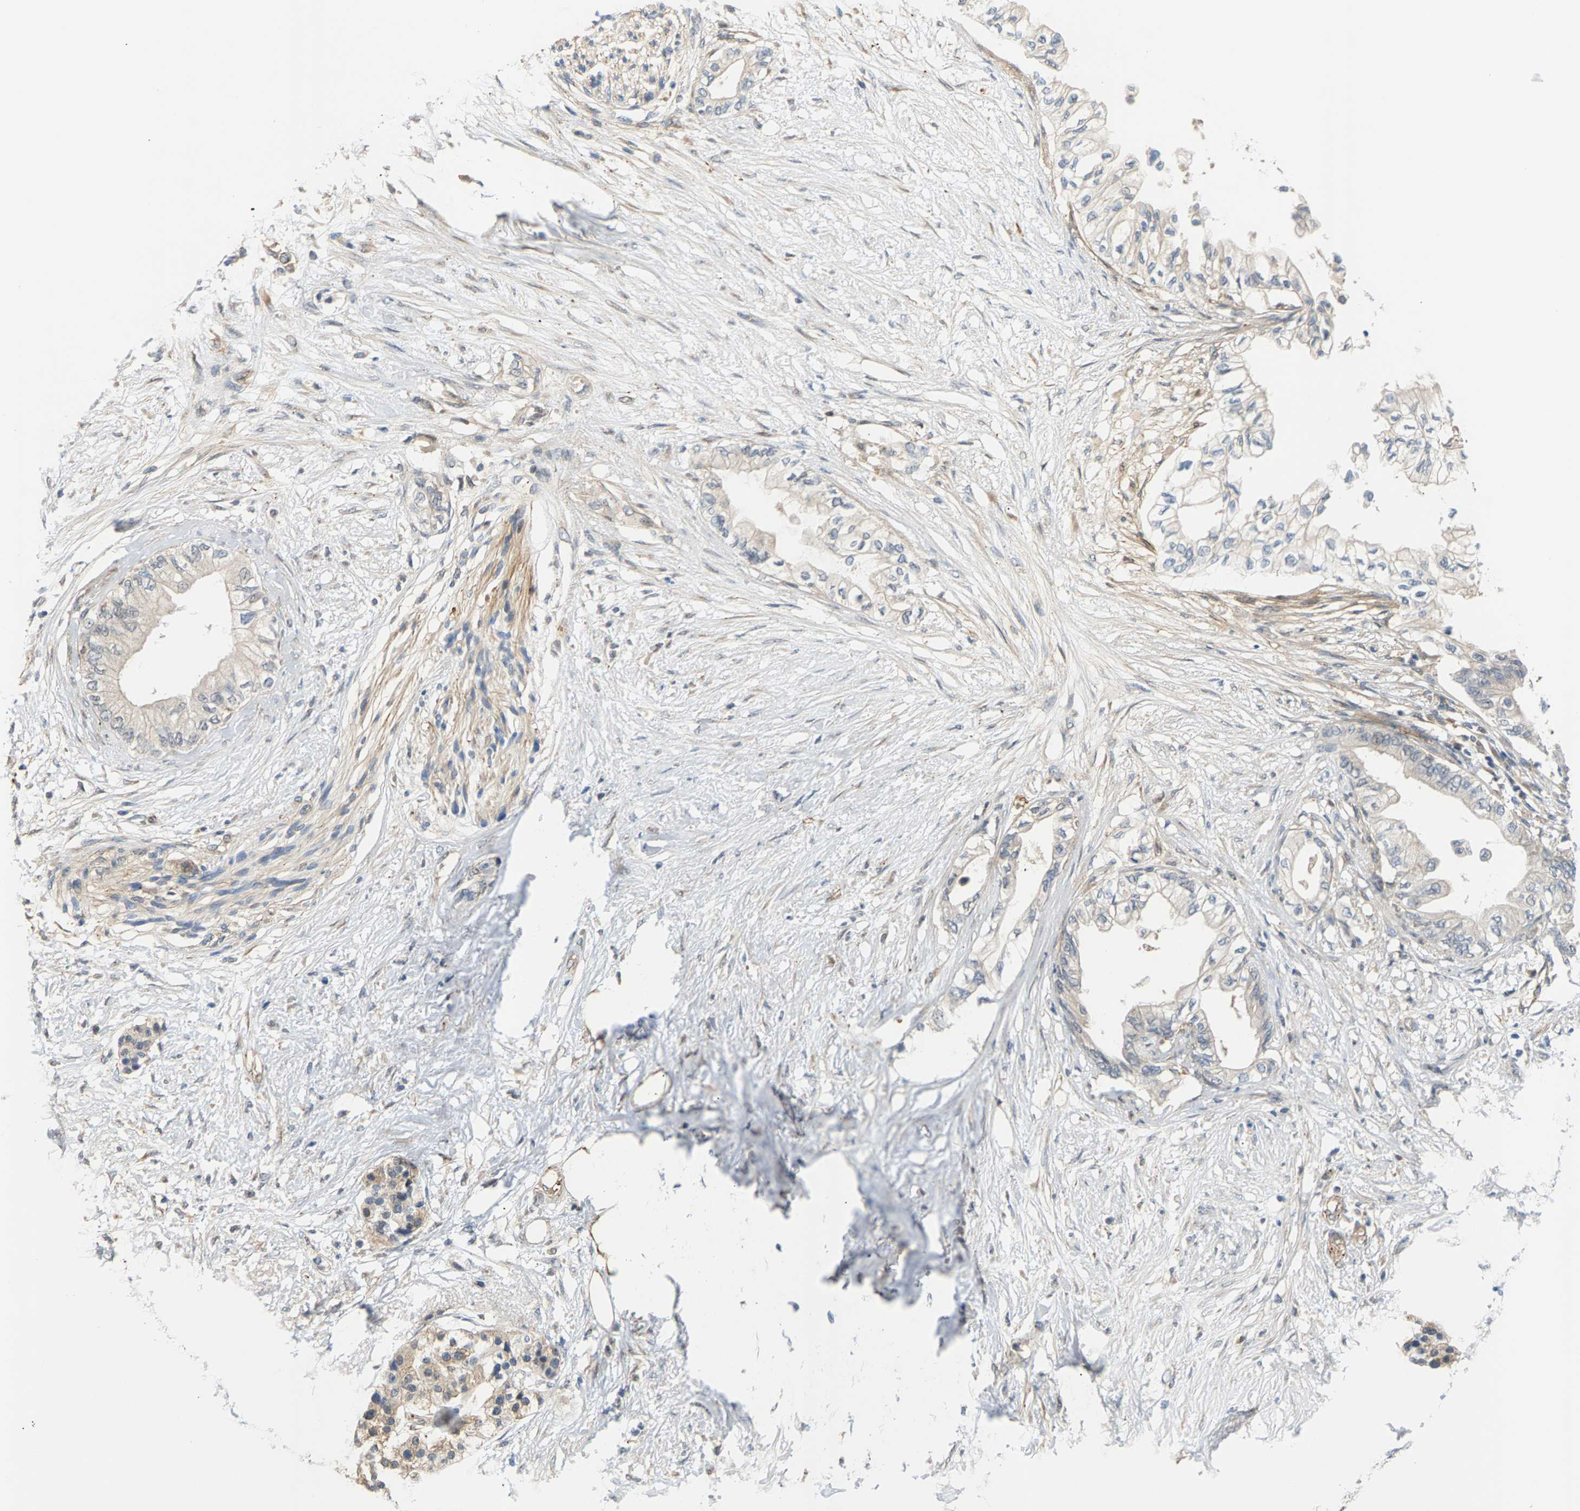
{"staining": {"intensity": "negative", "quantity": "none", "location": "none"}, "tissue": "pancreatic cancer", "cell_type": "Tumor cells", "image_type": "cancer", "snomed": [{"axis": "morphology", "description": "Normal tissue, NOS"}, {"axis": "morphology", "description": "Adenocarcinoma, NOS"}, {"axis": "topography", "description": "Pancreas"}, {"axis": "topography", "description": "Duodenum"}], "caption": "Pancreatic cancer (adenocarcinoma) stained for a protein using IHC demonstrates no staining tumor cells.", "gene": "KRTAP27-1", "patient": {"sex": "female", "age": 60}}